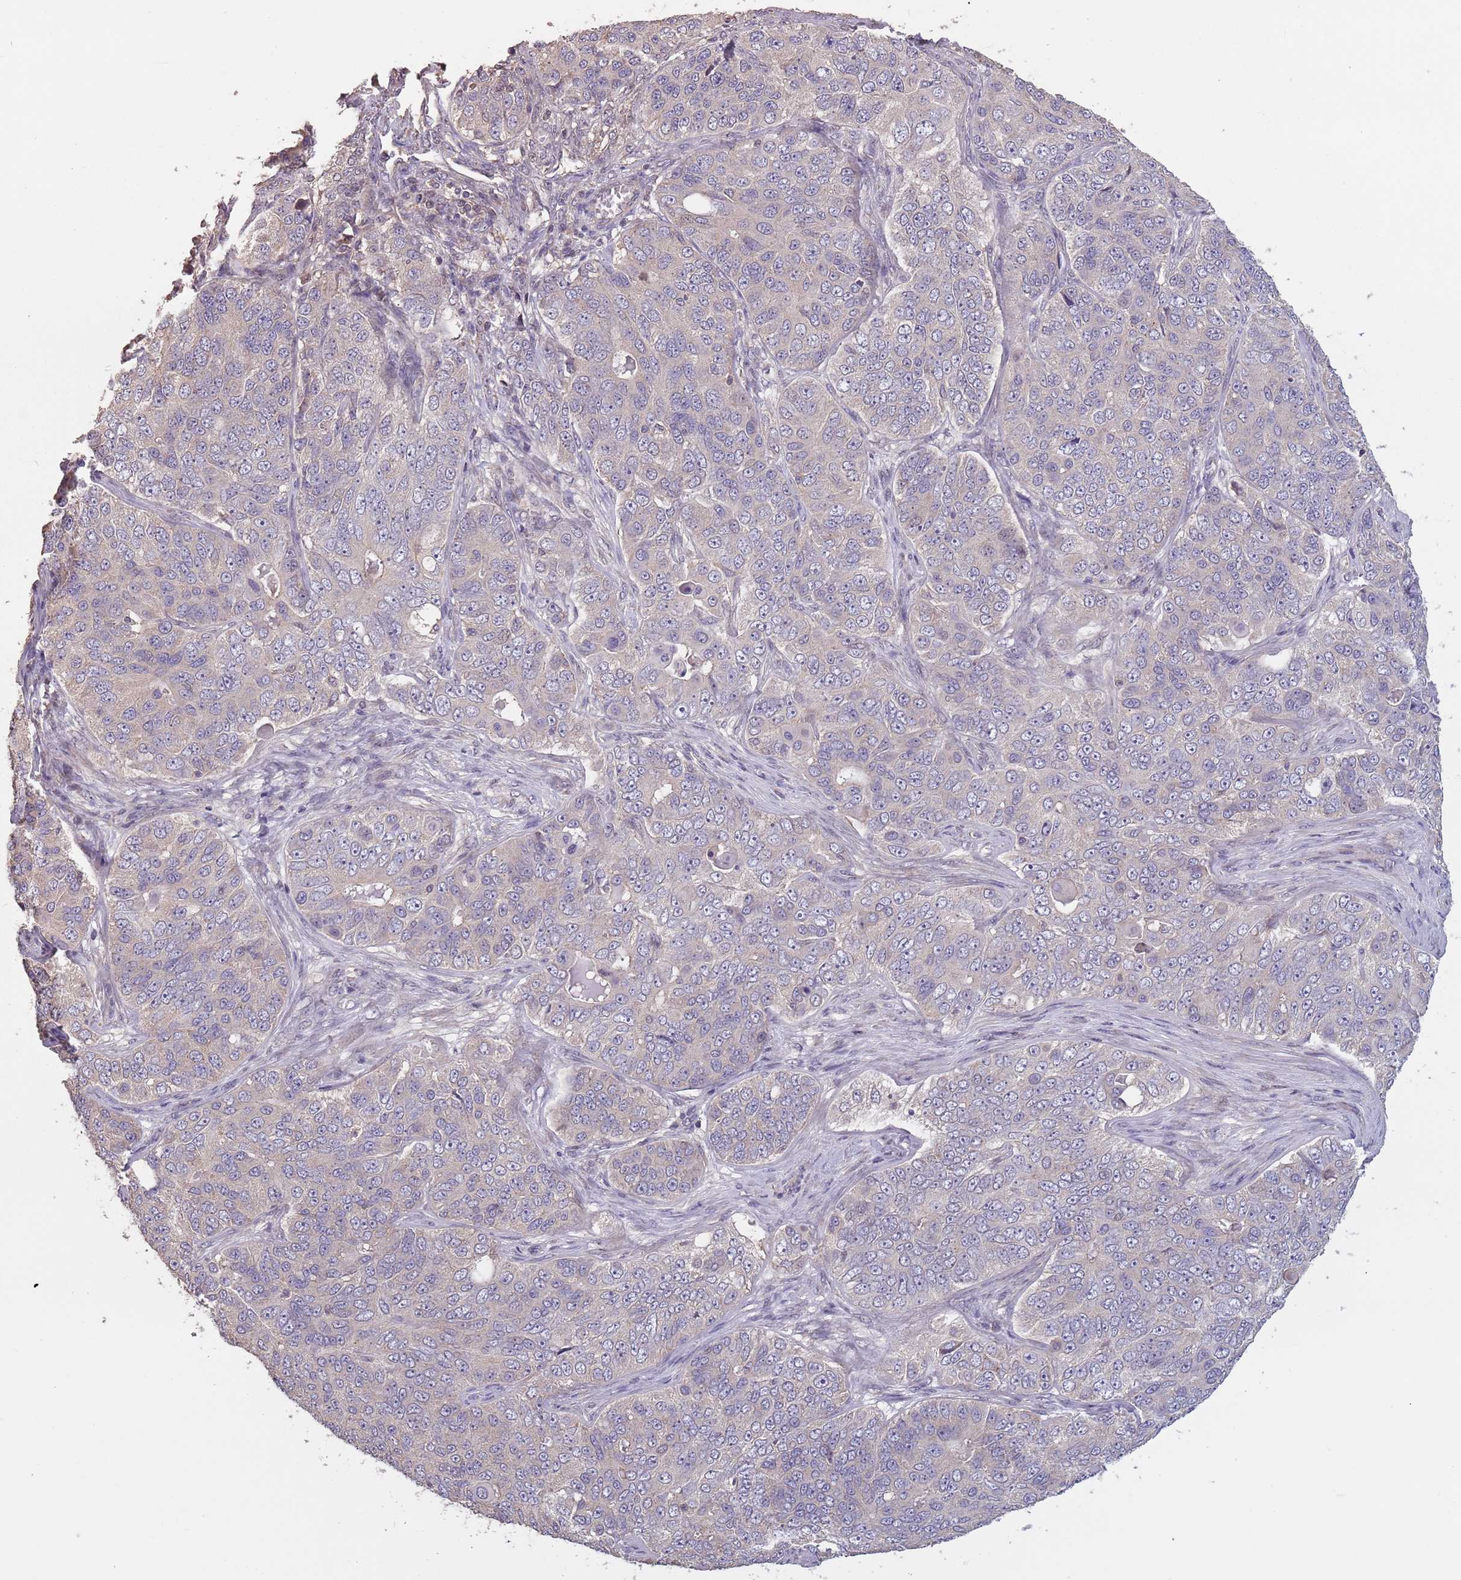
{"staining": {"intensity": "negative", "quantity": "none", "location": "none"}, "tissue": "ovarian cancer", "cell_type": "Tumor cells", "image_type": "cancer", "snomed": [{"axis": "morphology", "description": "Carcinoma, endometroid"}, {"axis": "topography", "description": "Ovary"}], "caption": "Micrograph shows no significant protein staining in tumor cells of ovarian cancer (endometroid carcinoma).", "gene": "MBD3L1", "patient": {"sex": "female", "age": 51}}